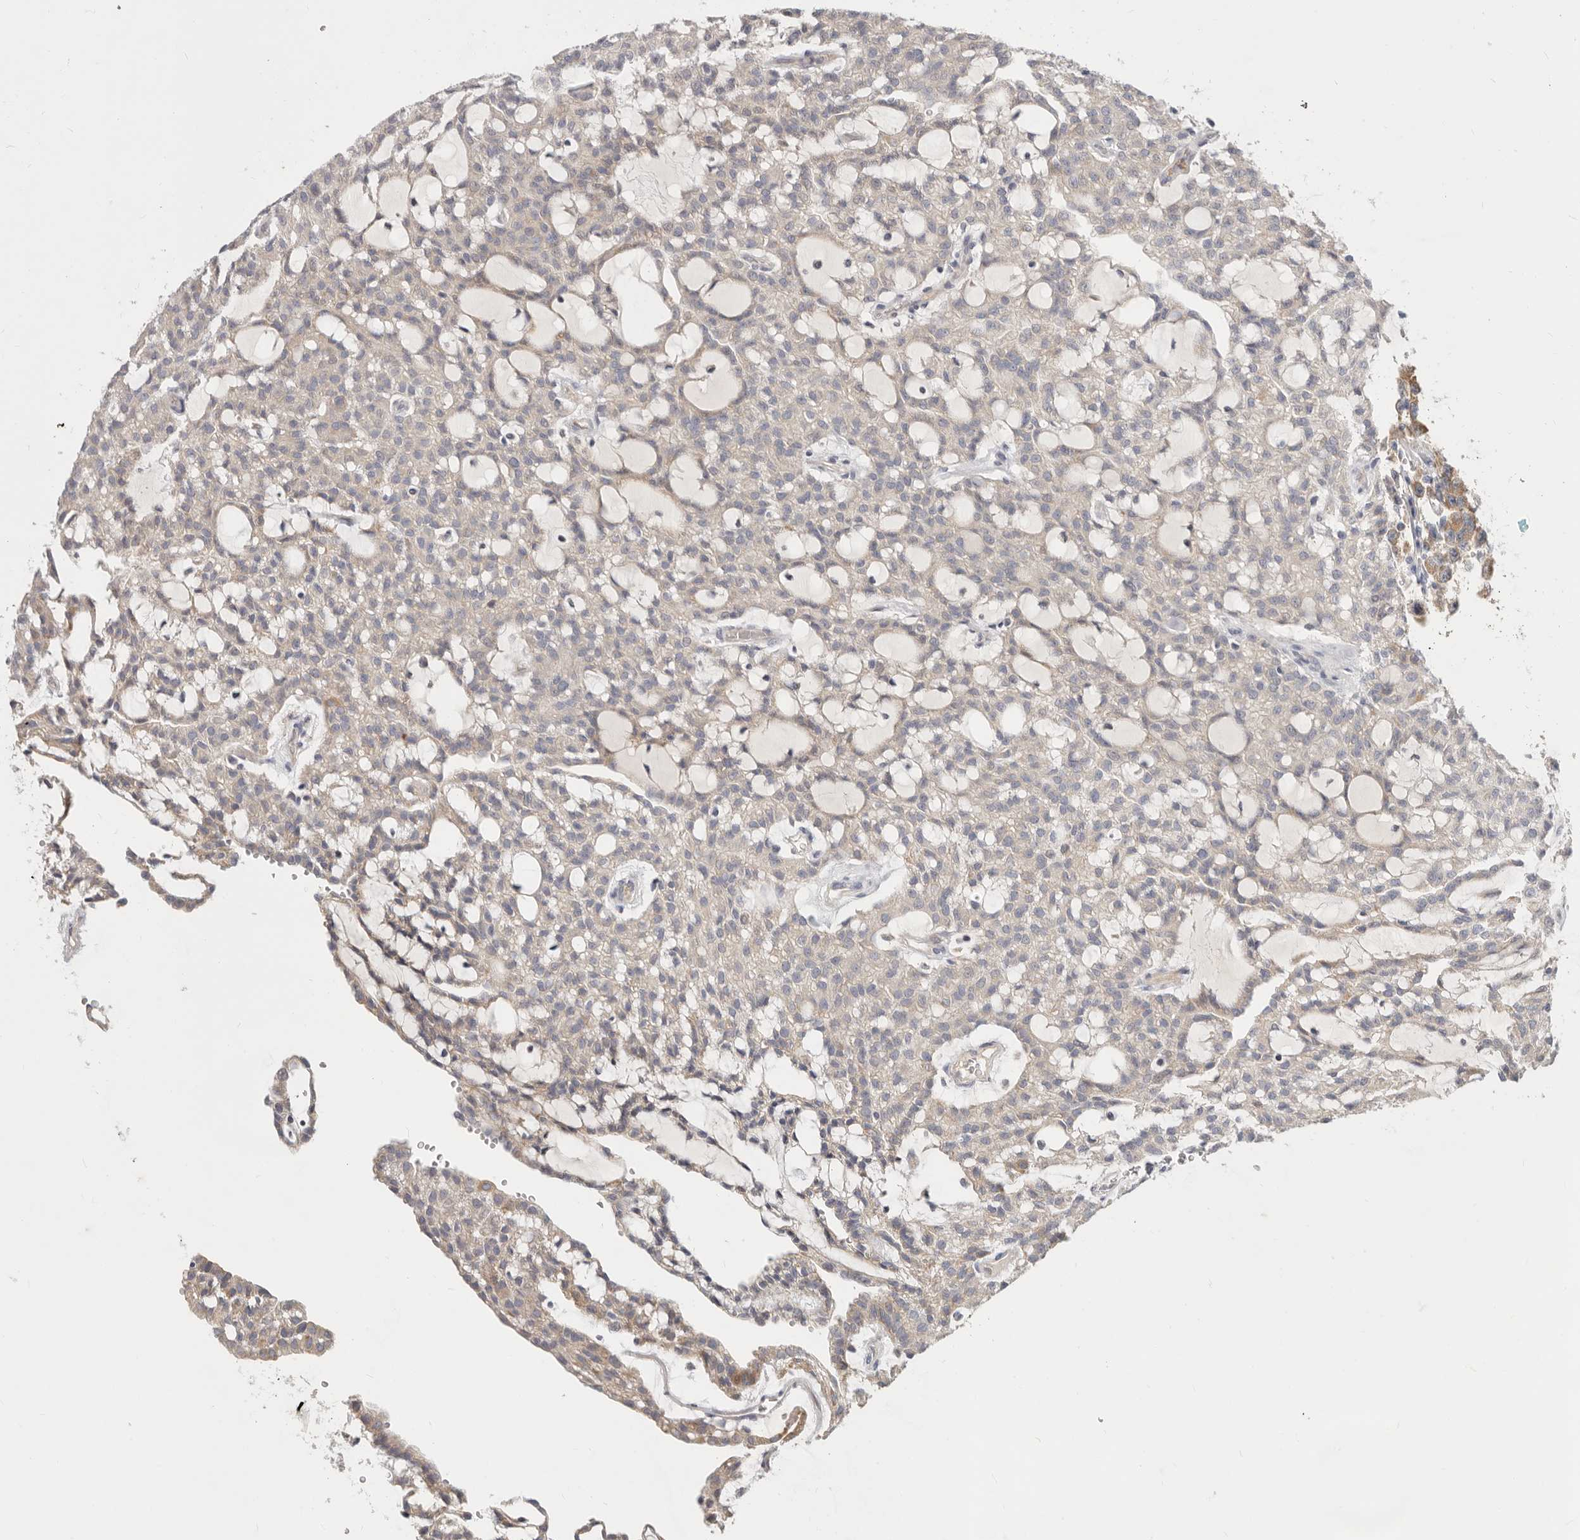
{"staining": {"intensity": "weak", "quantity": "25%-75%", "location": "cytoplasmic/membranous"}, "tissue": "renal cancer", "cell_type": "Tumor cells", "image_type": "cancer", "snomed": [{"axis": "morphology", "description": "Adenocarcinoma, NOS"}, {"axis": "topography", "description": "Kidney"}], "caption": "Immunohistochemical staining of renal adenocarcinoma displays low levels of weak cytoplasmic/membranous expression in approximately 25%-75% of tumor cells.", "gene": "TFB2M", "patient": {"sex": "male", "age": 63}}